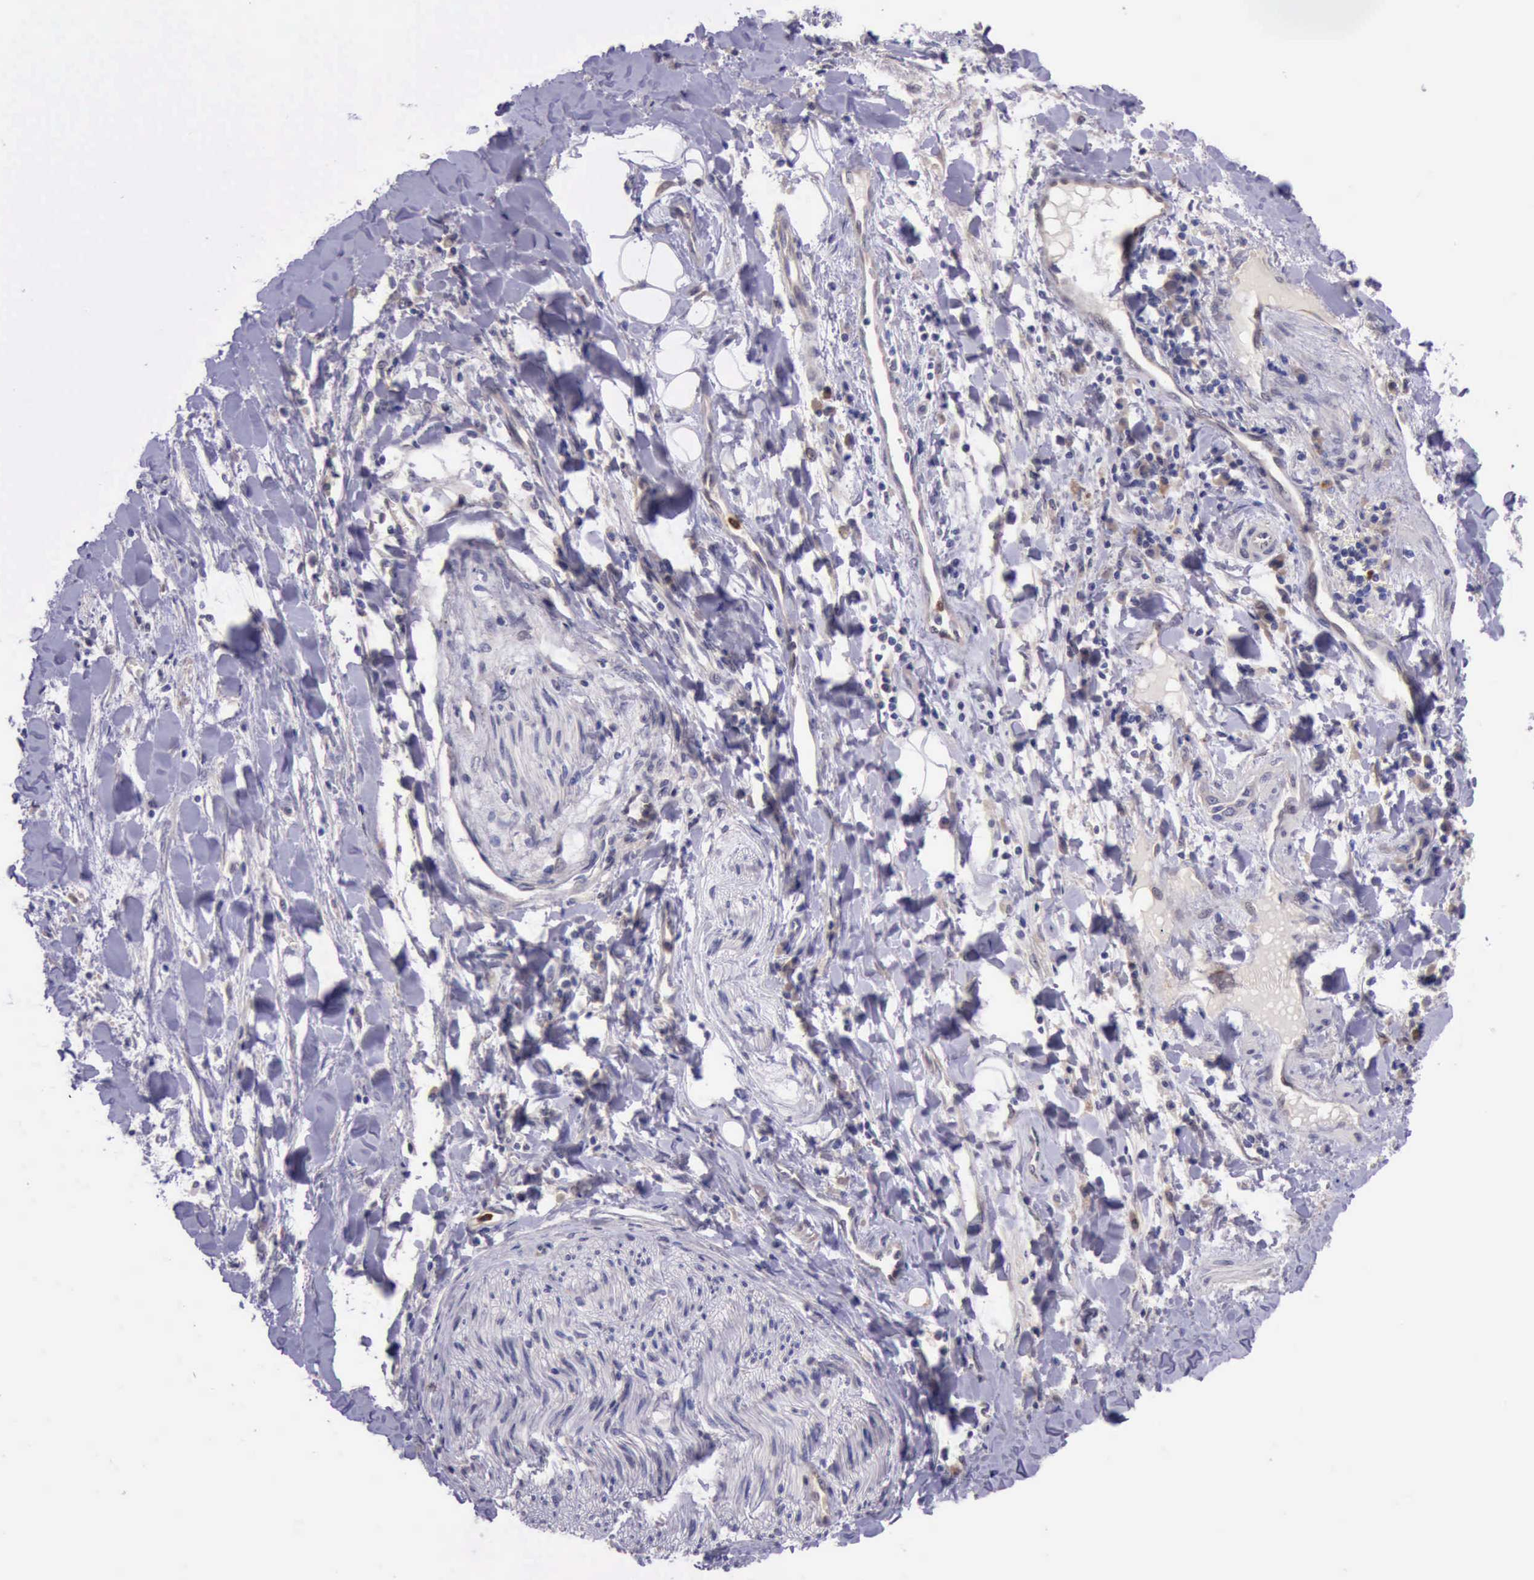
{"staining": {"intensity": "weak", "quantity": ">75%", "location": "cytoplasmic/membranous"}, "tissue": "liver cancer", "cell_type": "Tumor cells", "image_type": "cancer", "snomed": [{"axis": "morphology", "description": "Cholangiocarcinoma"}, {"axis": "topography", "description": "Liver"}], "caption": "Protein expression analysis of liver cancer (cholangiocarcinoma) demonstrates weak cytoplasmic/membranous expression in about >75% of tumor cells.", "gene": "PLEK2", "patient": {"sex": "male", "age": 57}}